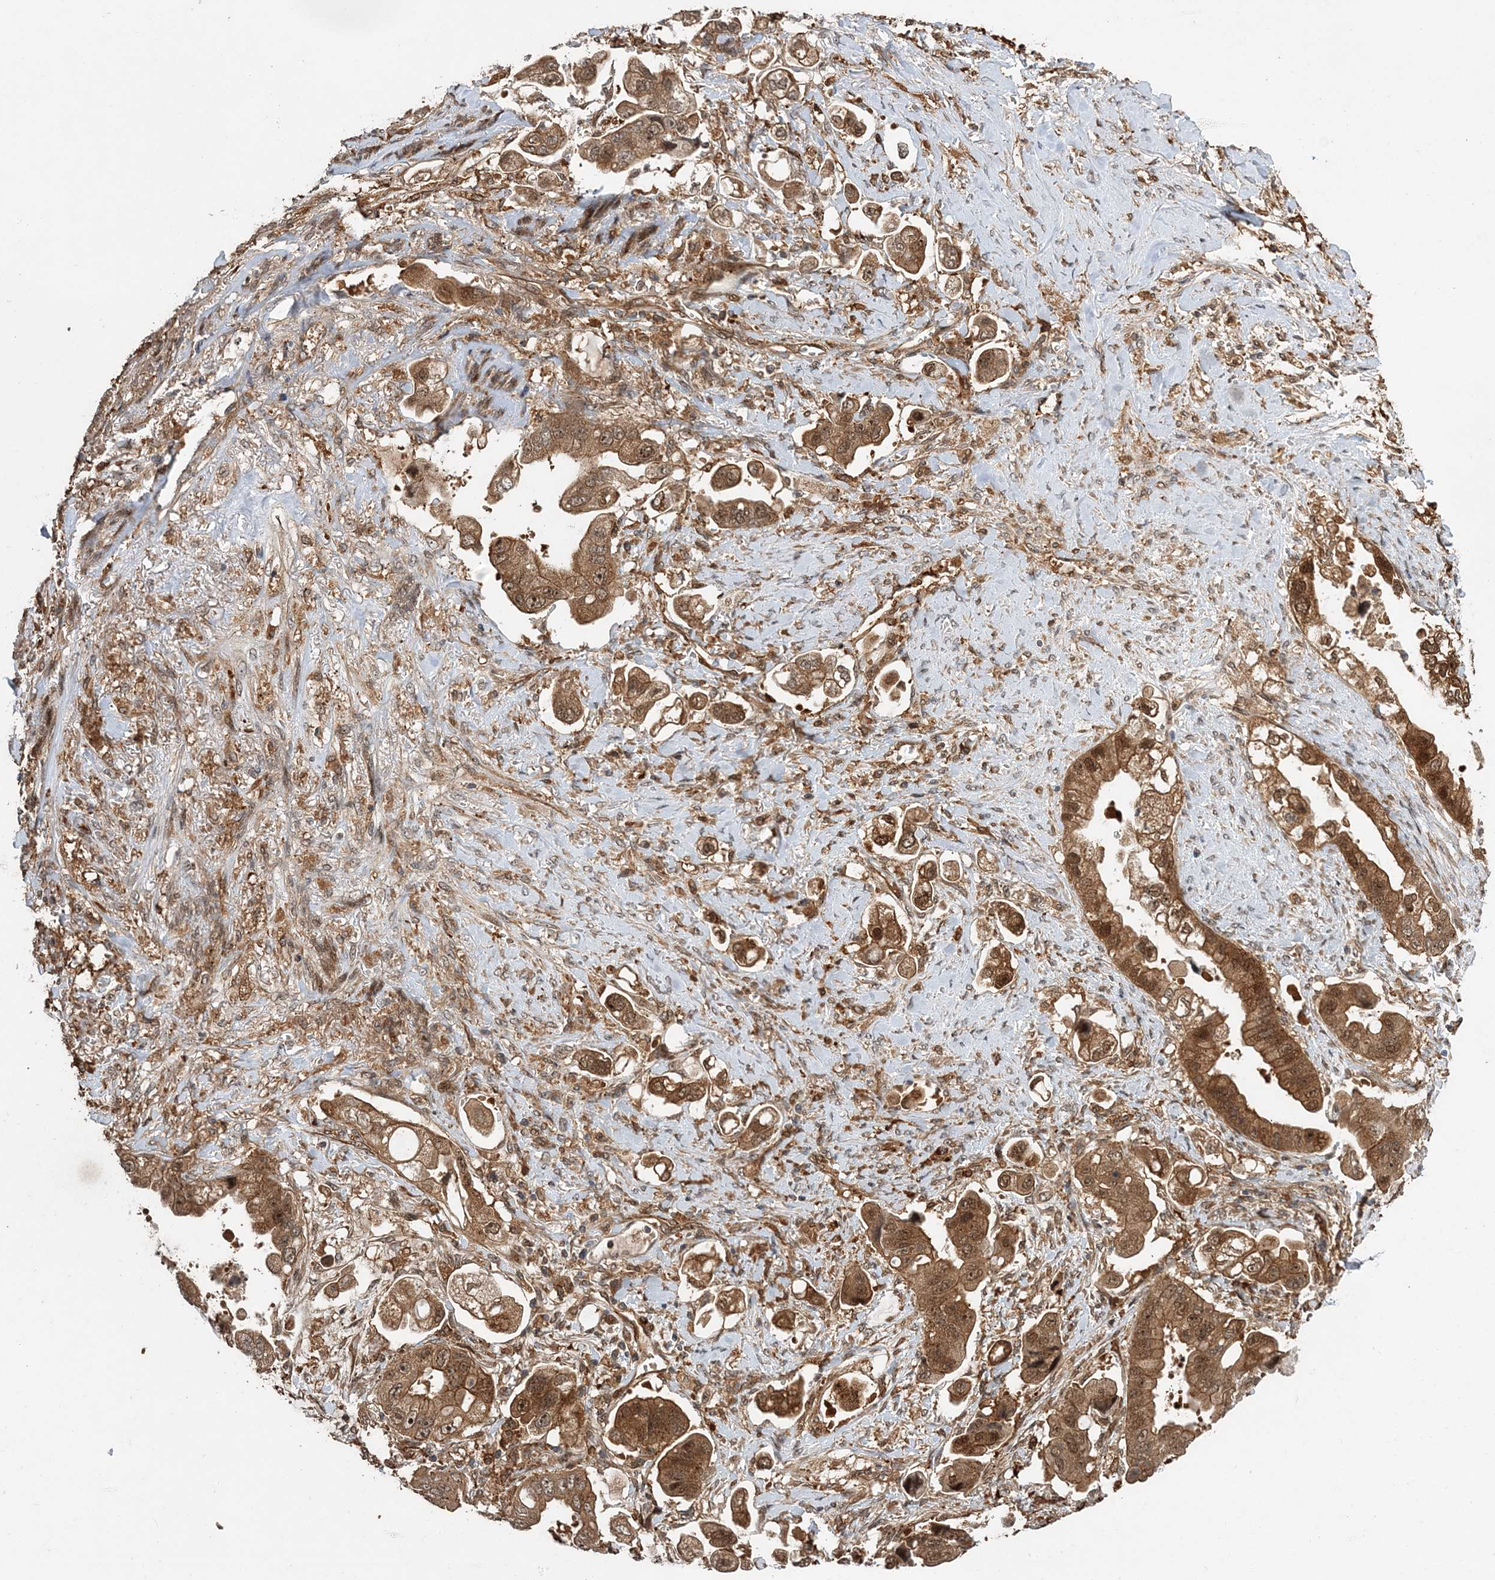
{"staining": {"intensity": "moderate", "quantity": ">75%", "location": "cytoplasmic/membranous,nuclear"}, "tissue": "stomach cancer", "cell_type": "Tumor cells", "image_type": "cancer", "snomed": [{"axis": "morphology", "description": "Adenocarcinoma, NOS"}, {"axis": "topography", "description": "Stomach"}], "caption": "This photomicrograph reveals stomach adenocarcinoma stained with immunohistochemistry (IHC) to label a protein in brown. The cytoplasmic/membranous and nuclear of tumor cells show moderate positivity for the protein. Nuclei are counter-stained blue.", "gene": "UBTD2", "patient": {"sex": "male", "age": 62}}